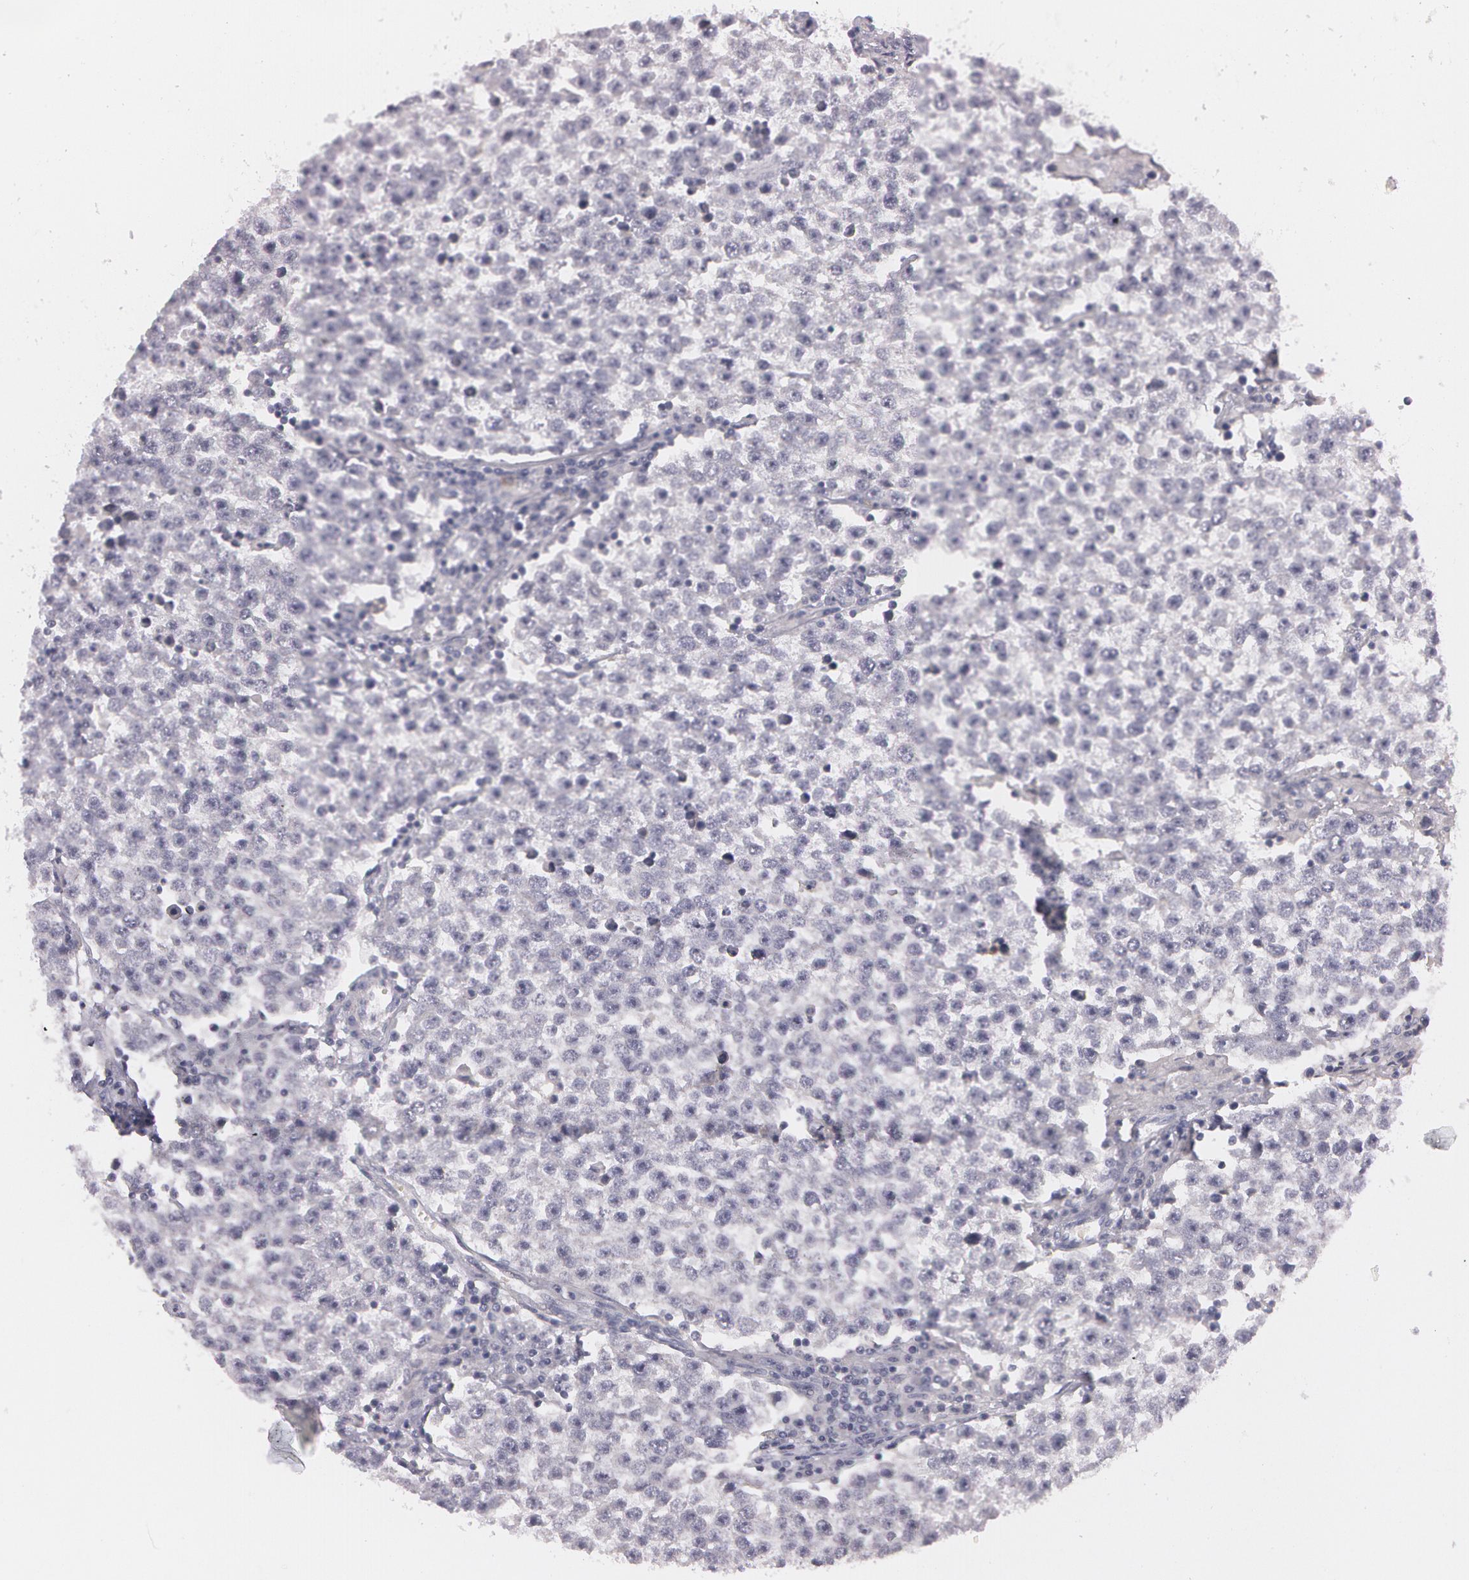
{"staining": {"intensity": "negative", "quantity": "none", "location": "none"}, "tissue": "testis cancer", "cell_type": "Tumor cells", "image_type": "cancer", "snomed": [{"axis": "morphology", "description": "Seminoma, NOS"}, {"axis": "topography", "description": "Testis"}], "caption": "Immunohistochemistry (IHC) of human testis cancer shows no positivity in tumor cells.", "gene": "IL1RN", "patient": {"sex": "male", "age": 36}}